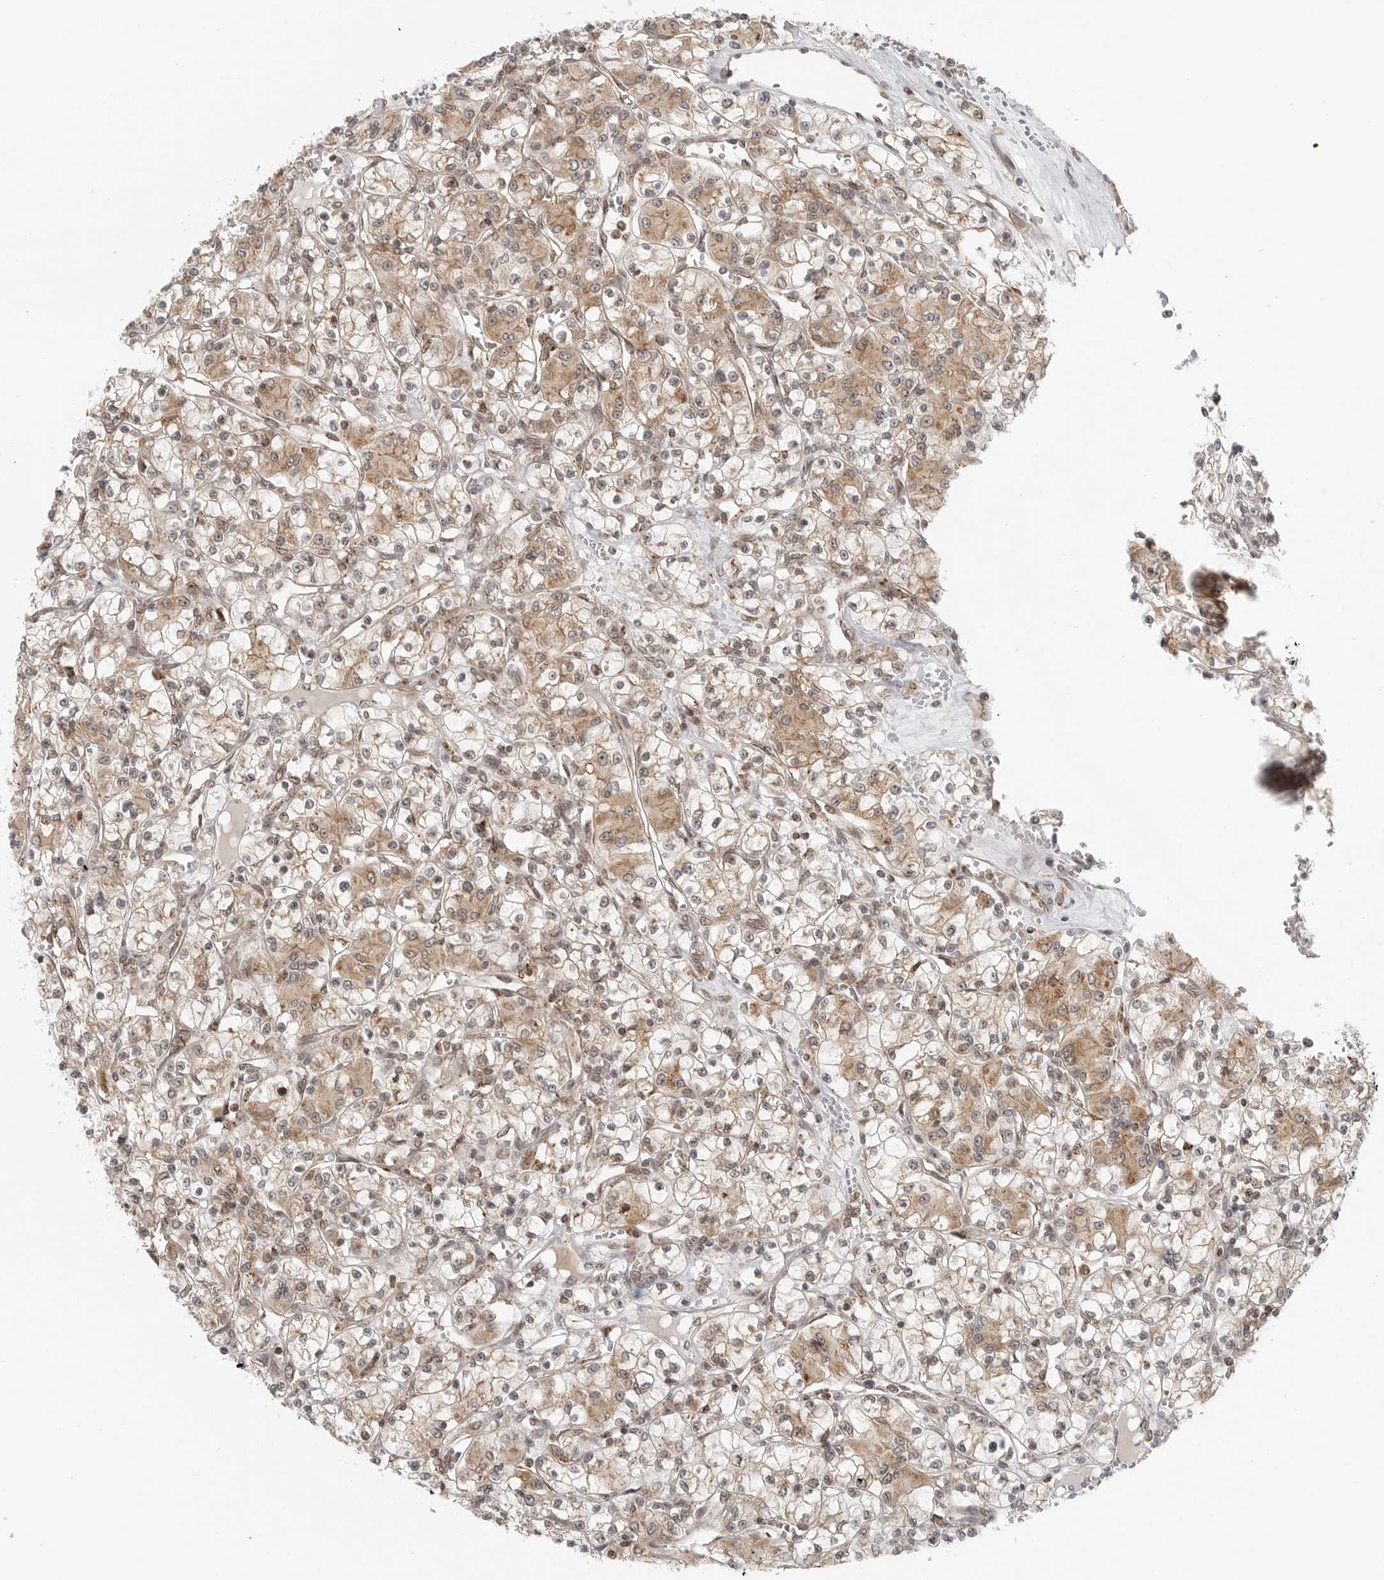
{"staining": {"intensity": "weak", "quantity": "25%-75%", "location": "cytoplasmic/membranous"}, "tissue": "renal cancer", "cell_type": "Tumor cells", "image_type": "cancer", "snomed": [{"axis": "morphology", "description": "Adenocarcinoma, NOS"}, {"axis": "topography", "description": "Kidney"}], "caption": "About 25%-75% of tumor cells in human renal cancer (adenocarcinoma) show weak cytoplasmic/membranous protein expression as visualized by brown immunohistochemical staining.", "gene": "COPA", "patient": {"sex": "female", "age": 59}}